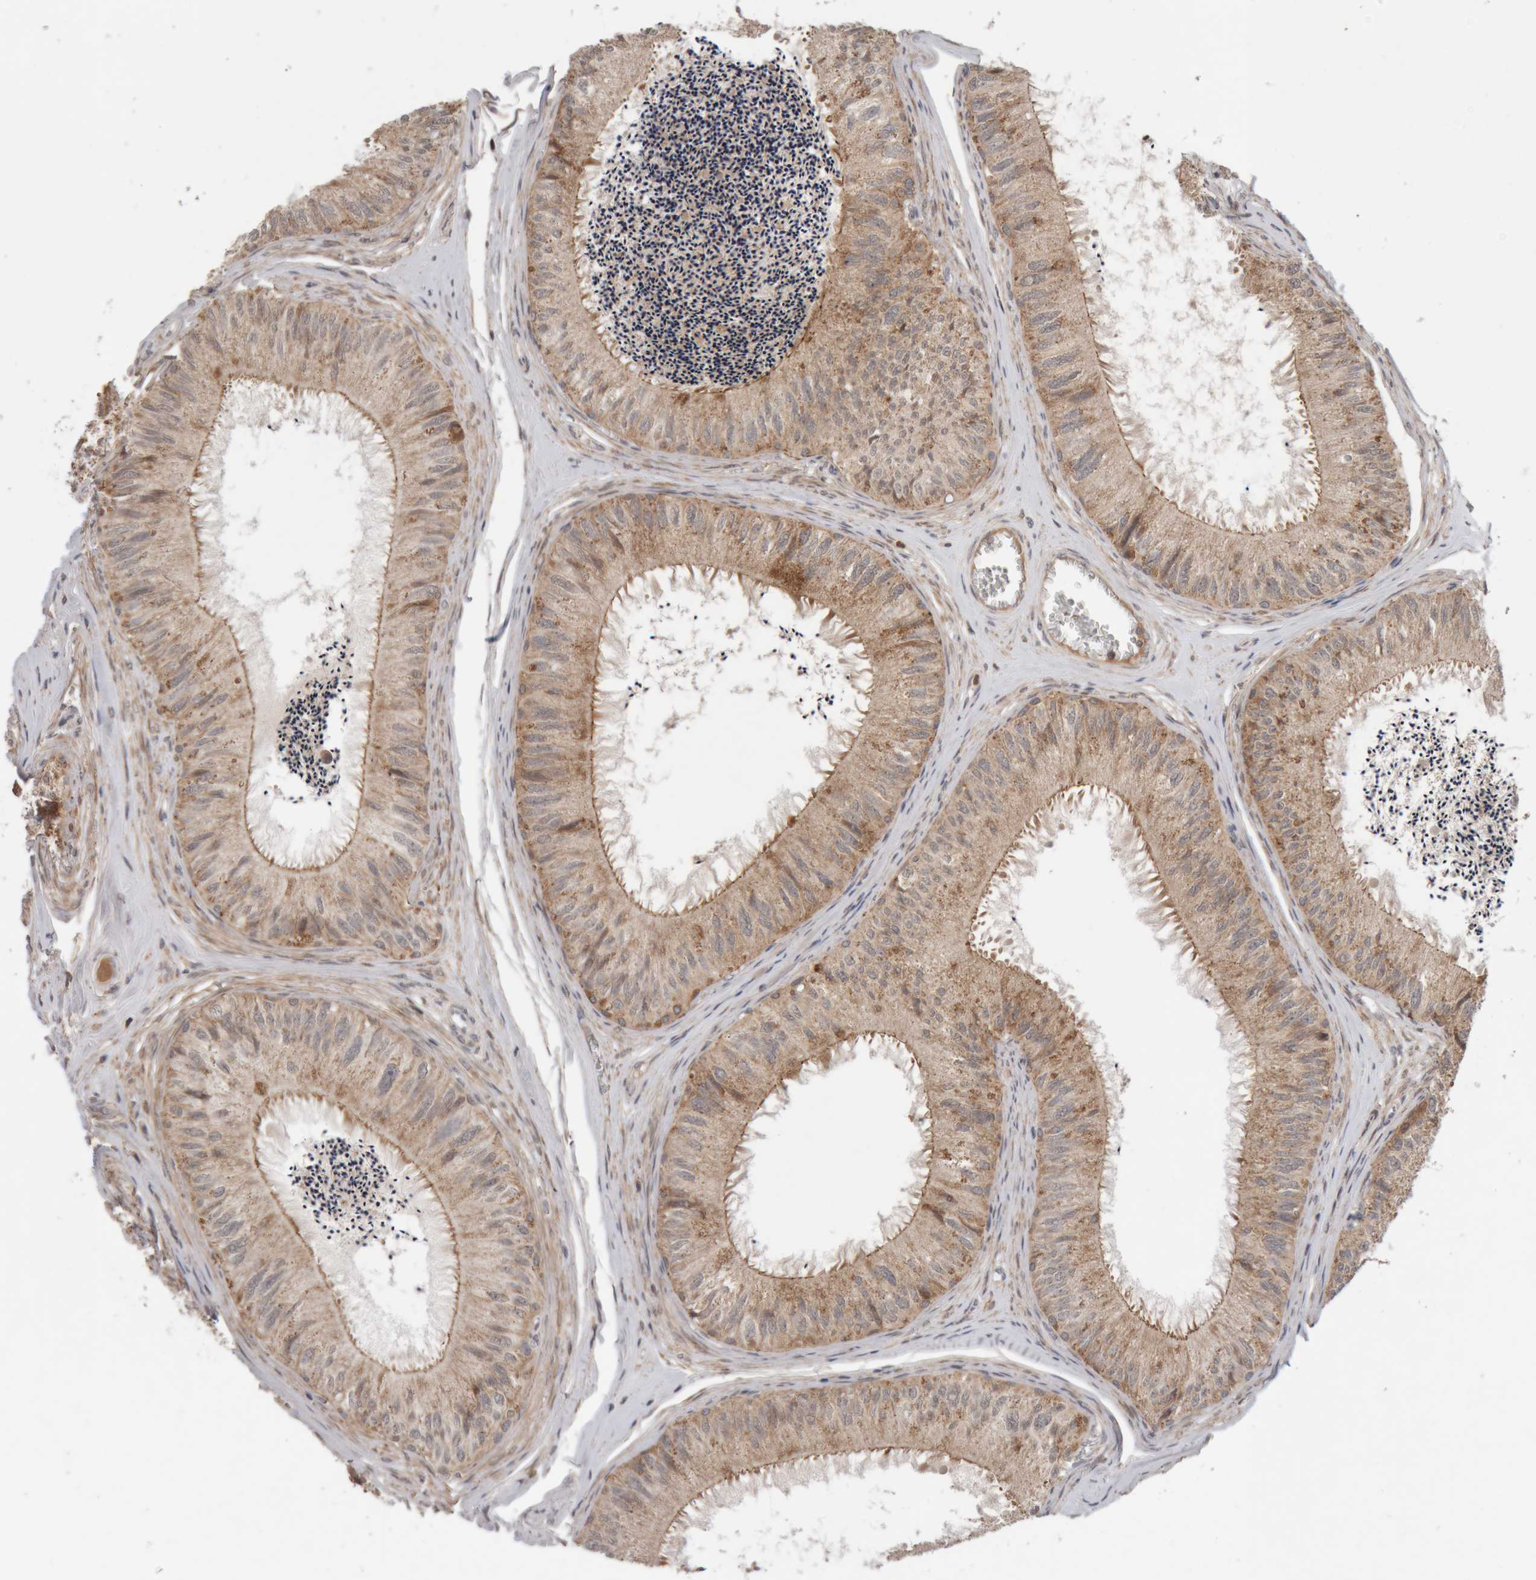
{"staining": {"intensity": "moderate", "quantity": ">75%", "location": "cytoplasmic/membranous"}, "tissue": "epididymis", "cell_type": "Glandular cells", "image_type": "normal", "snomed": [{"axis": "morphology", "description": "Normal tissue, NOS"}, {"axis": "topography", "description": "Epididymis"}], "caption": "A histopathology image showing moderate cytoplasmic/membranous staining in about >75% of glandular cells in normal epididymis, as visualized by brown immunohistochemical staining.", "gene": "KIF21B", "patient": {"sex": "male", "age": 79}}